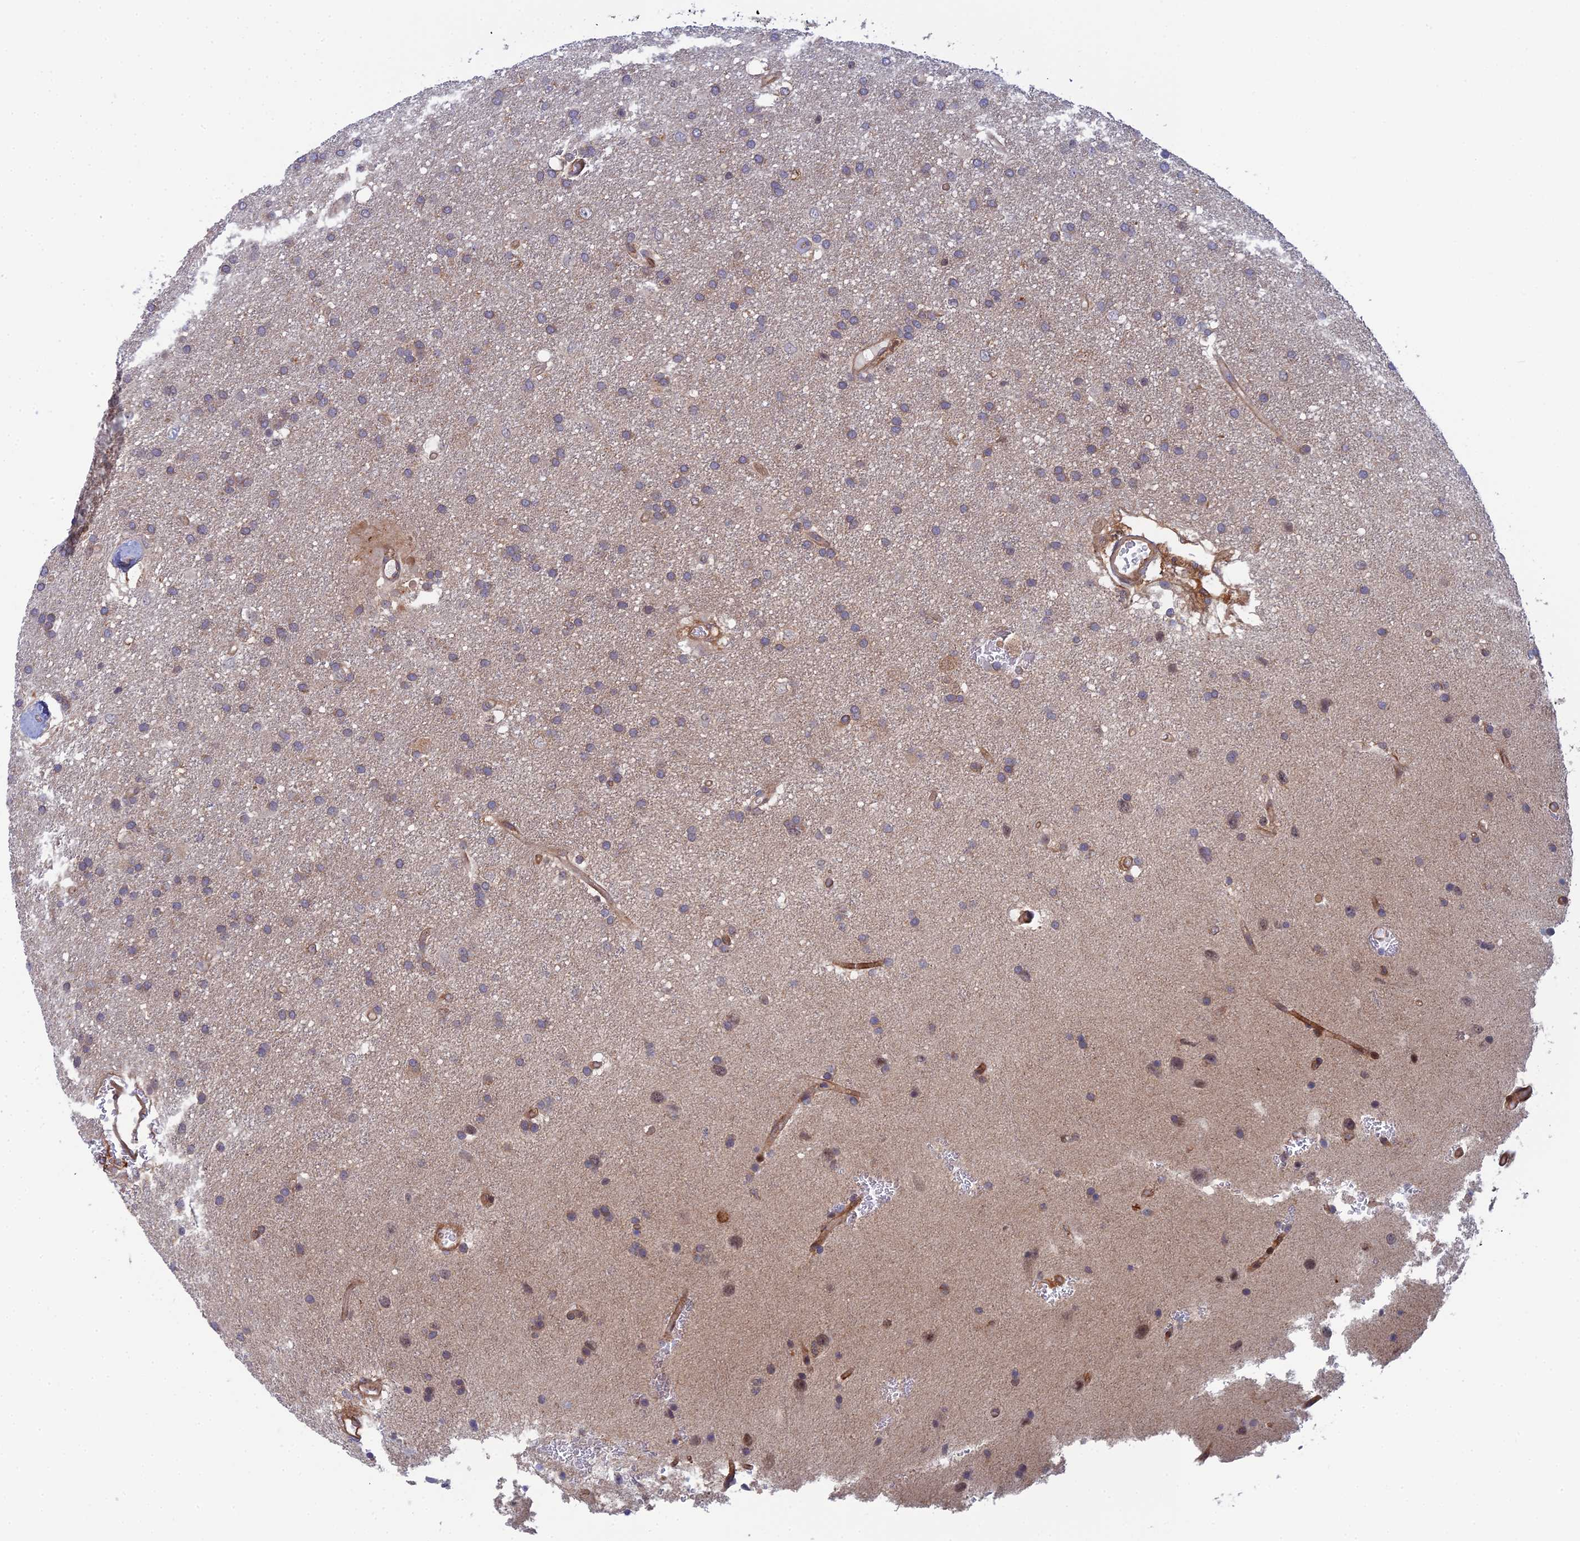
{"staining": {"intensity": "weak", "quantity": ">75%", "location": "cytoplasmic/membranous"}, "tissue": "glioma", "cell_type": "Tumor cells", "image_type": "cancer", "snomed": [{"axis": "morphology", "description": "Glioma, malignant, Low grade"}, {"axis": "topography", "description": "Brain"}], "caption": "IHC of human glioma exhibits low levels of weak cytoplasmic/membranous positivity in approximately >75% of tumor cells. Immunohistochemistry (ihc) stains the protein of interest in brown and the nuclei are stained blue.", "gene": "ABHD1", "patient": {"sex": "male", "age": 66}}